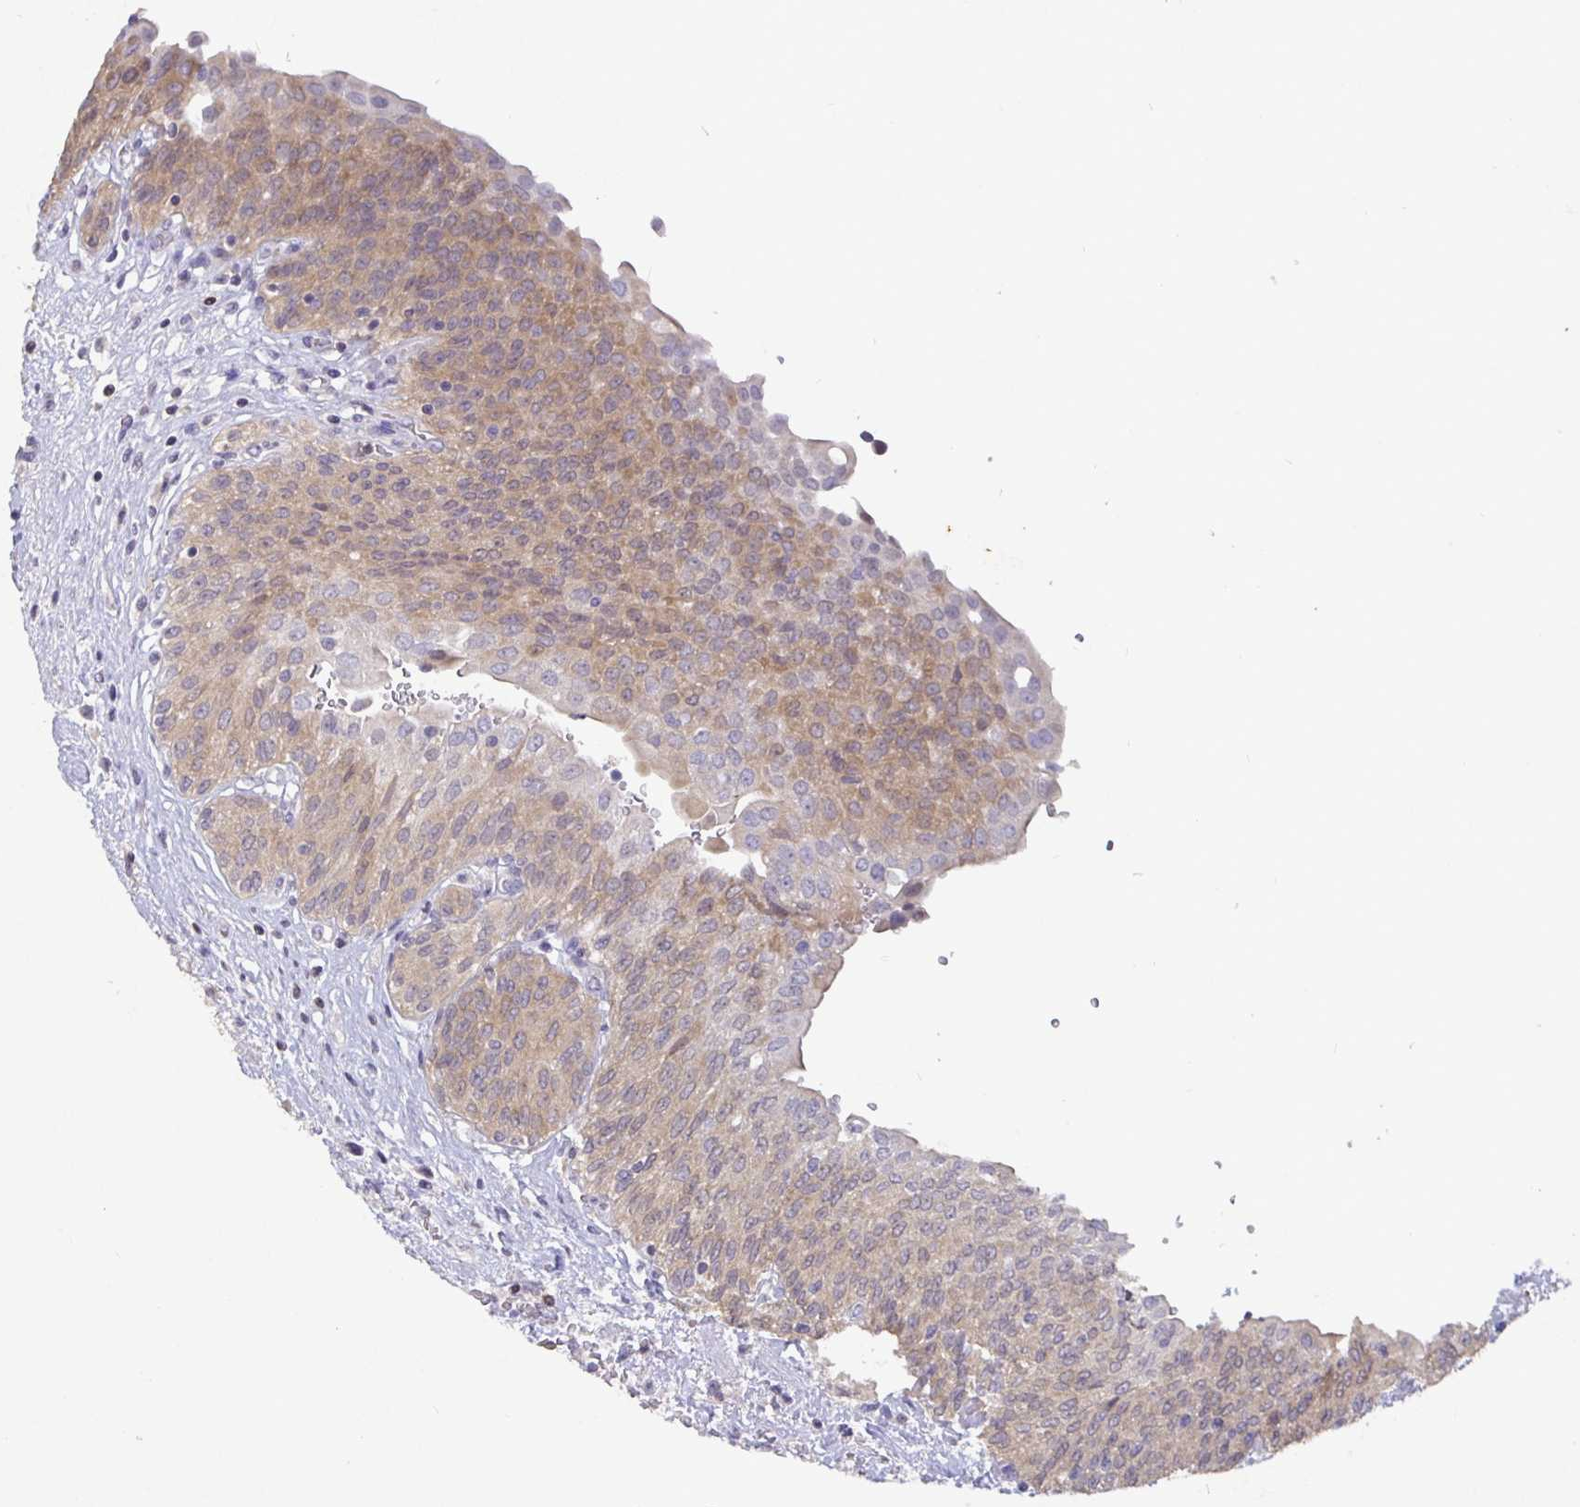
{"staining": {"intensity": "moderate", "quantity": ">75%", "location": "cytoplasmic/membranous"}, "tissue": "urinary bladder", "cell_type": "Urothelial cells", "image_type": "normal", "snomed": [{"axis": "morphology", "description": "Normal tissue, NOS"}, {"axis": "topography", "description": "Urinary bladder"}], "caption": "High-magnification brightfield microscopy of unremarkable urinary bladder stained with DAB (3,3'-diaminobenzidine) (brown) and counterstained with hematoxylin (blue). urothelial cells exhibit moderate cytoplasmic/membranous expression is identified in about>75% of cells.", "gene": "SHISA4", "patient": {"sex": "male", "age": 68}}